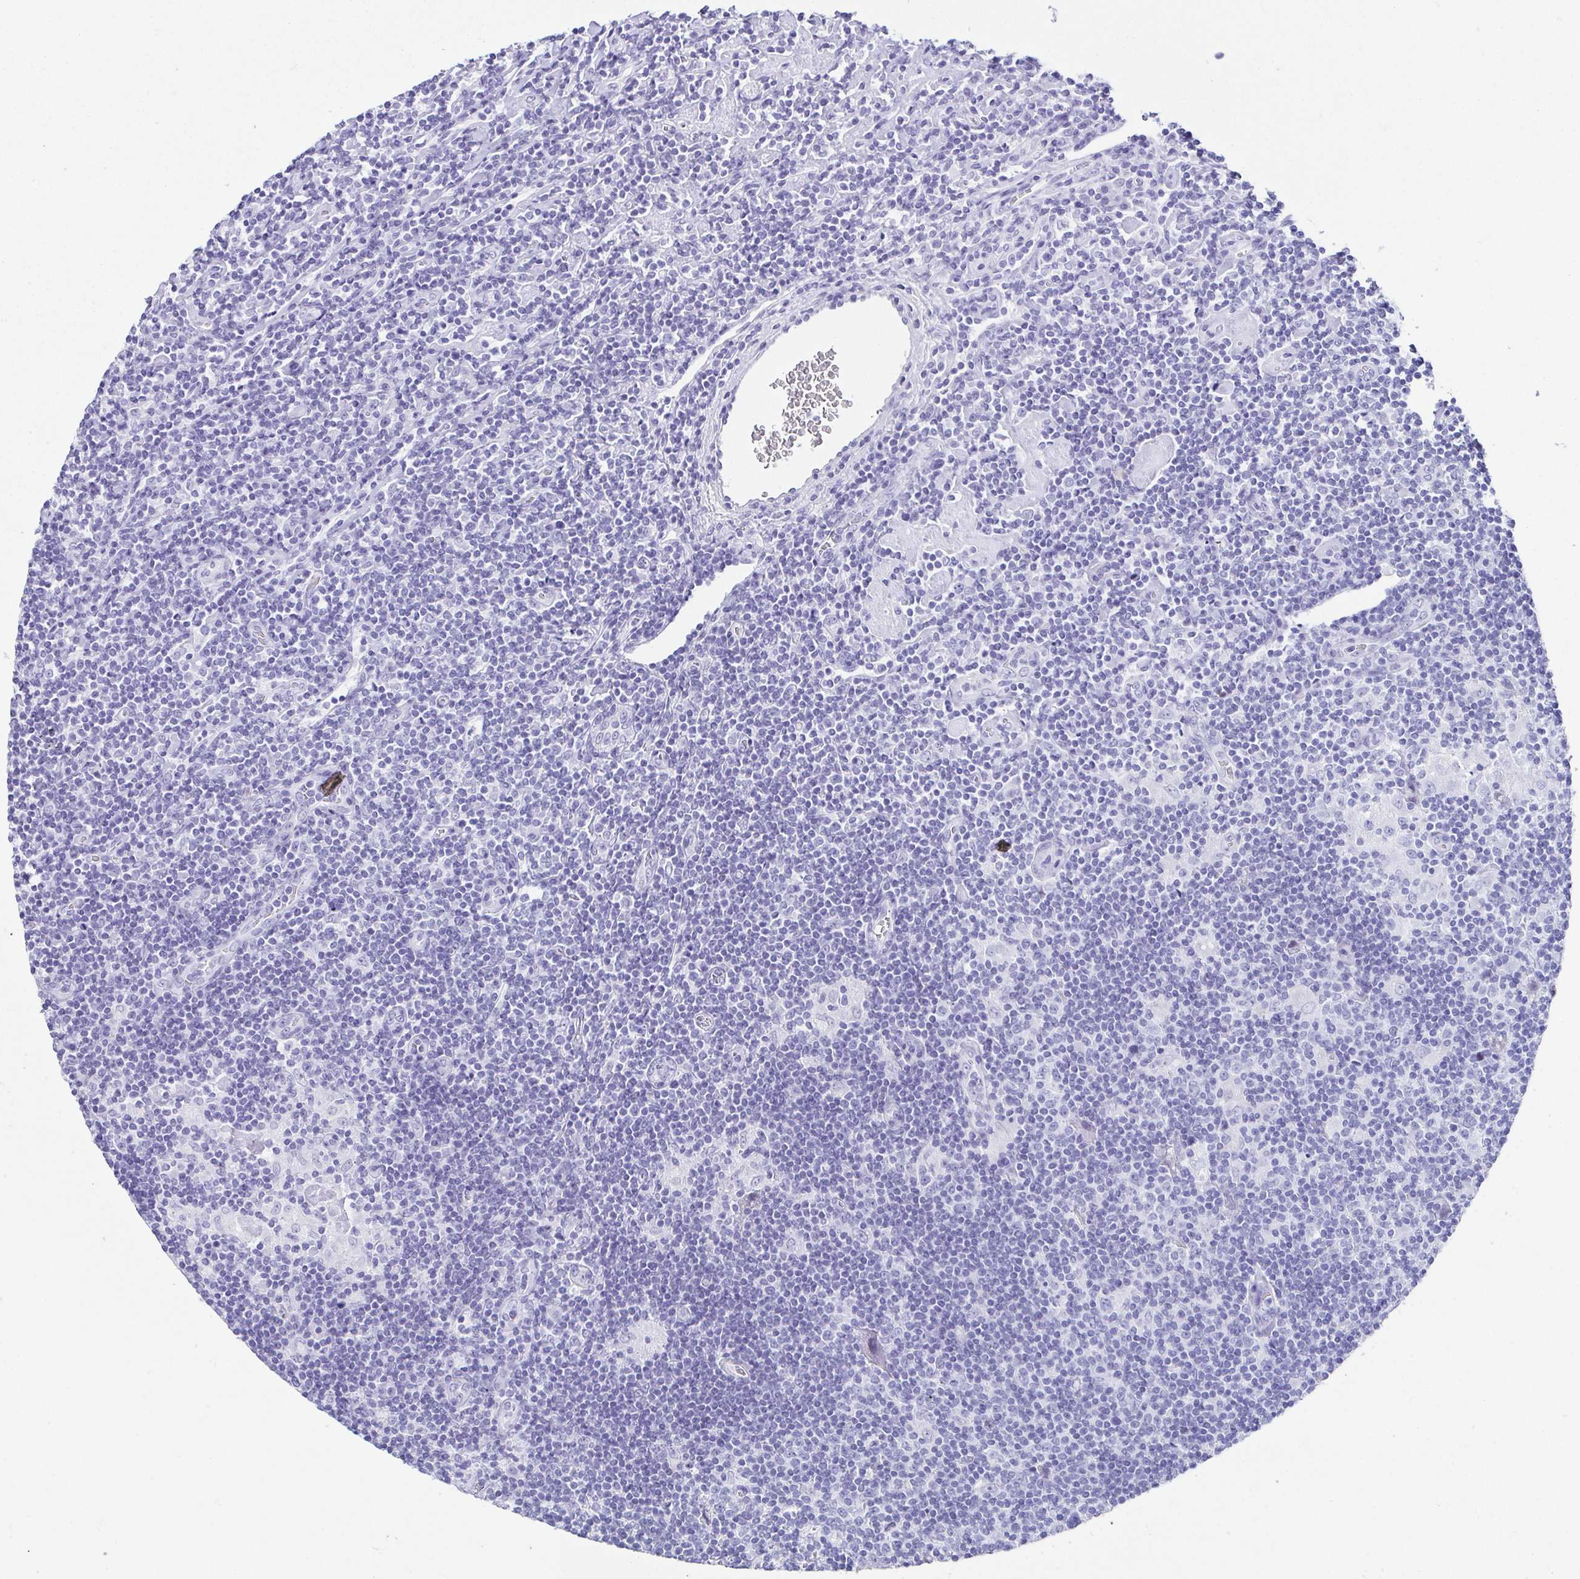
{"staining": {"intensity": "negative", "quantity": "none", "location": "none"}, "tissue": "lymphoma", "cell_type": "Tumor cells", "image_type": "cancer", "snomed": [{"axis": "morphology", "description": "Hodgkin's disease, NOS"}, {"axis": "topography", "description": "Lymph node"}], "caption": "IHC photomicrograph of neoplastic tissue: human lymphoma stained with DAB demonstrates no significant protein staining in tumor cells.", "gene": "ESX1", "patient": {"sex": "male", "age": 40}}